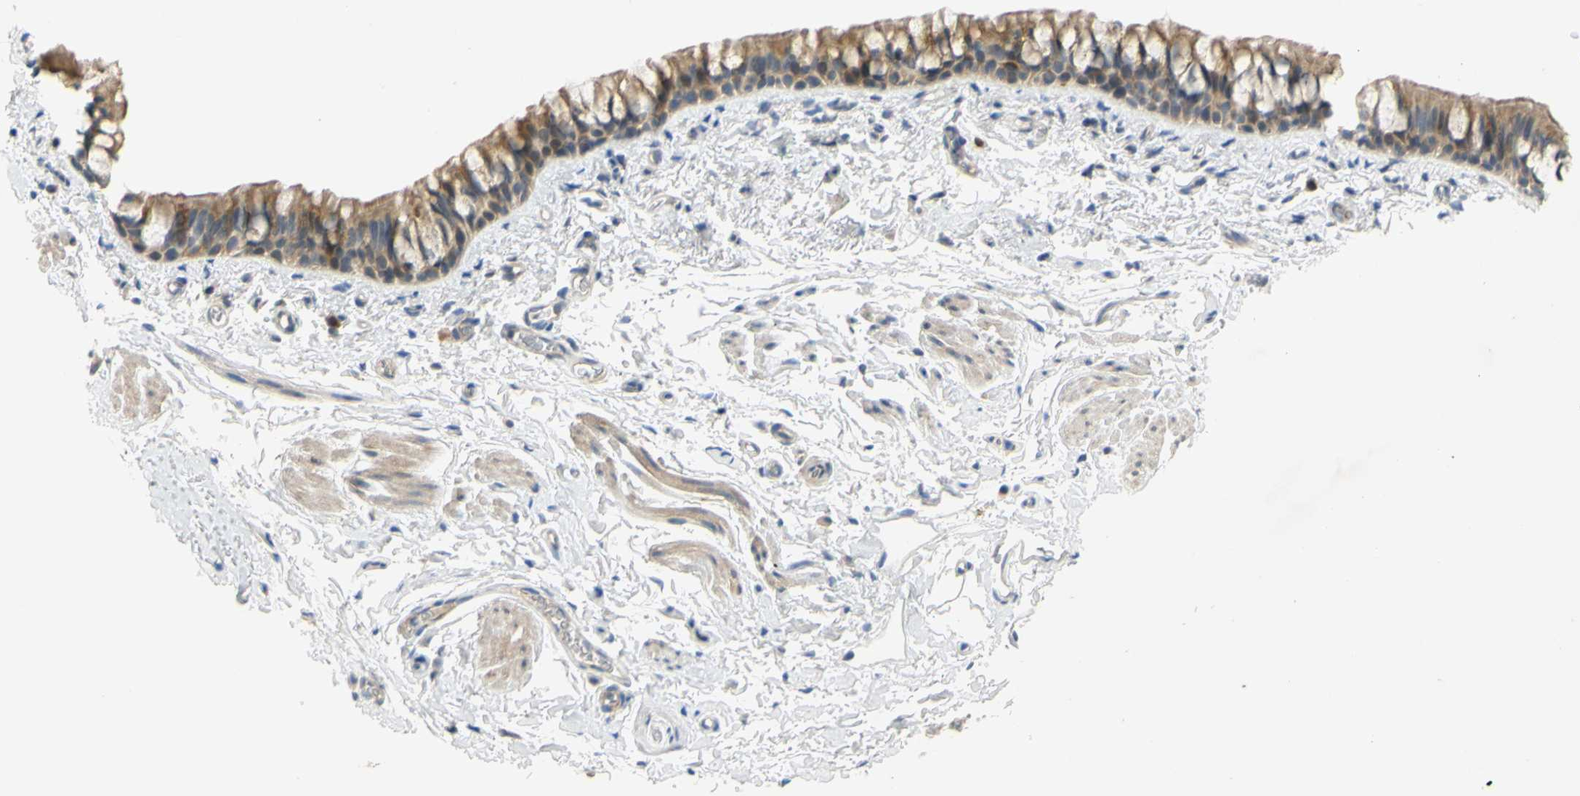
{"staining": {"intensity": "moderate", "quantity": ">75%", "location": "cytoplasmic/membranous"}, "tissue": "bronchus", "cell_type": "Respiratory epithelial cells", "image_type": "normal", "snomed": [{"axis": "morphology", "description": "Normal tissue, NOS"}, {"axis": "morphology", "description": "Malignant melanoma, Metastatic site"}, {"axis": "topography", "description": "Bronchus"}, {"axis": "topography", "description": "Lung"}], "caption": "A photomicrograph of bronchus stained for a protein demonstrates moderate cytoplasmic/membranous brown staining in respiratory epithelial cells.", "gene": "CCNB2", "patient": {"sex": "male", "age": 64}}